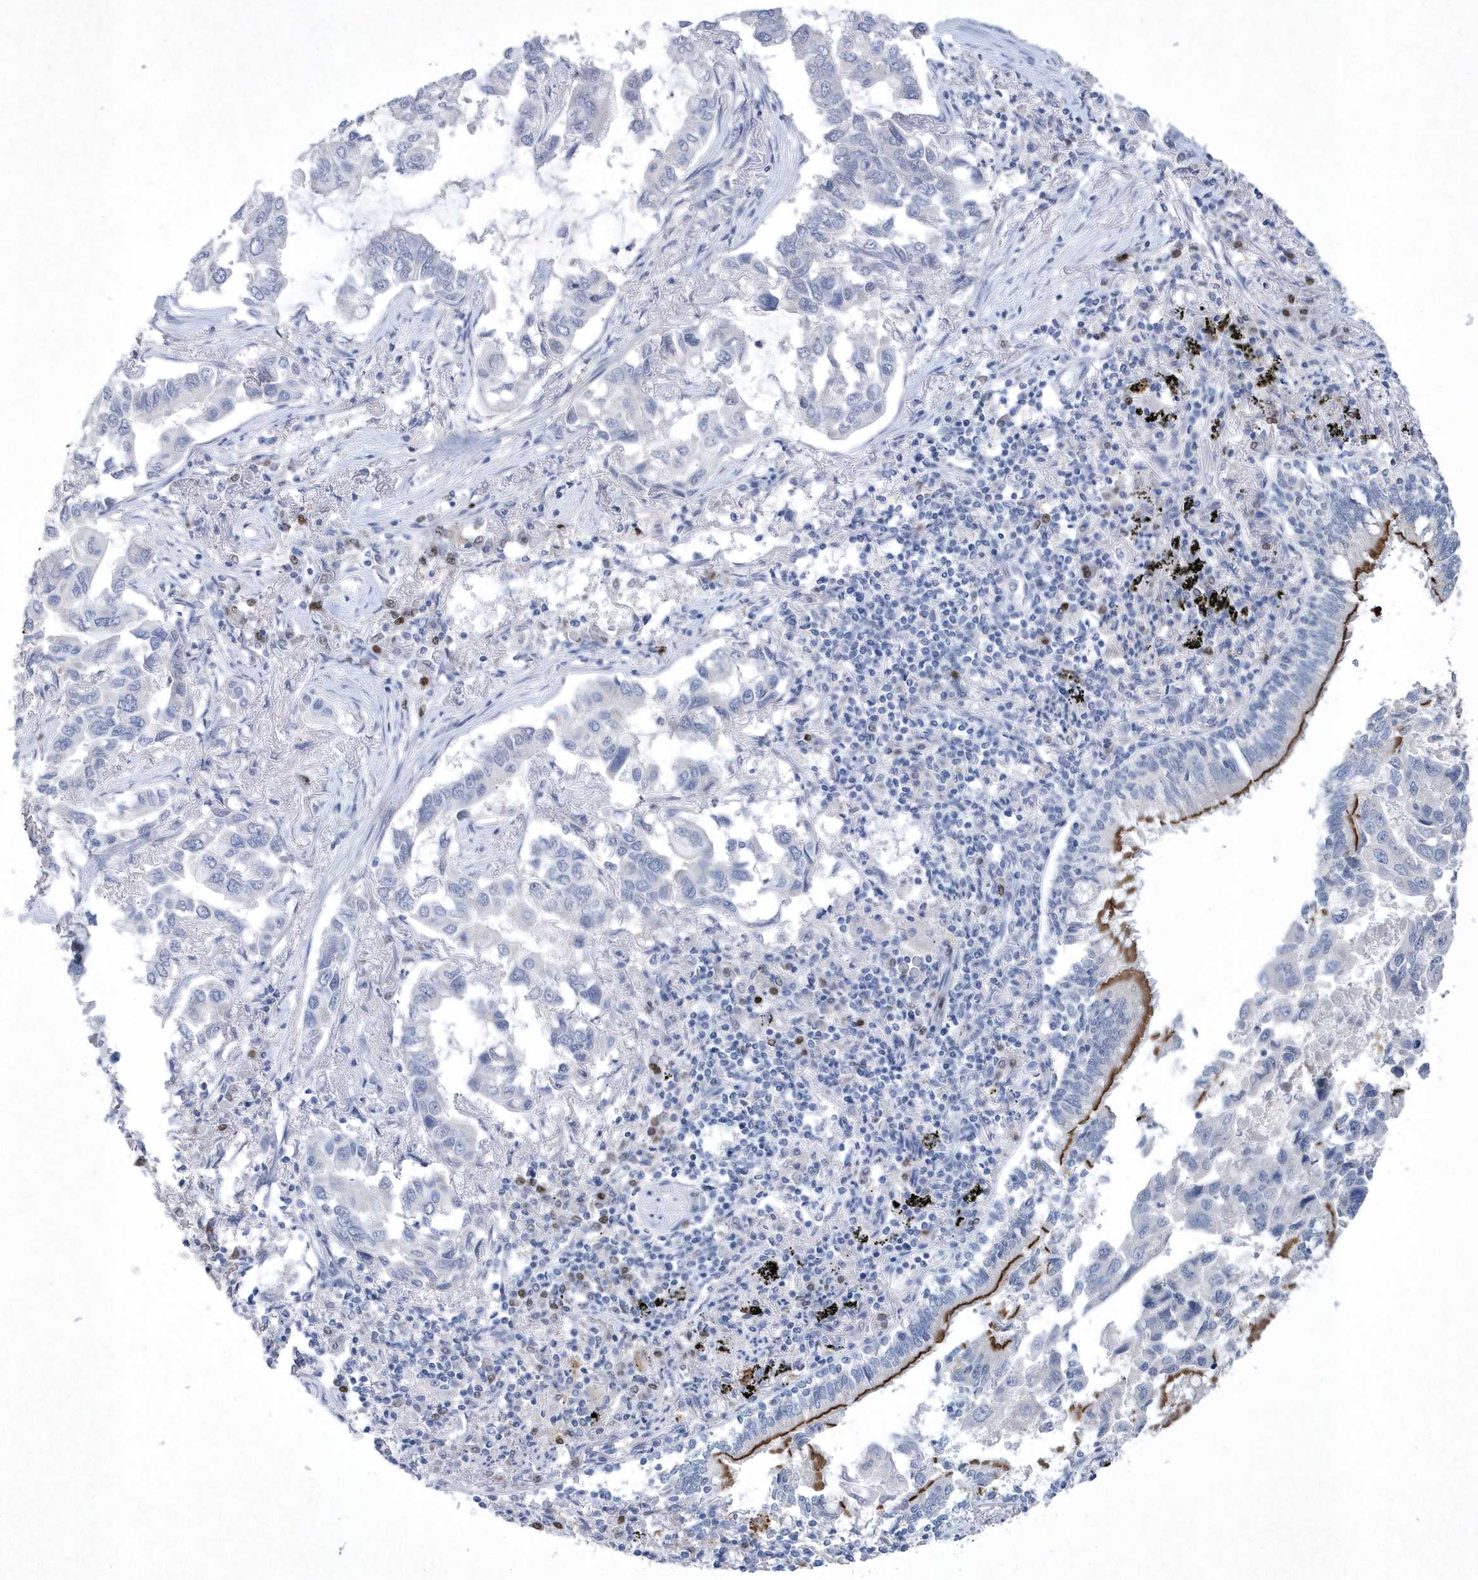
{"staining": {"intensity": "negative", "quantity": "none", "location": "none"}, "tissue": "lung cancer", "cell_type": "Tumor cells", "image_type": "cancer", "snomed": [{"axis": "morphology", "description": "Adenocarcinoma, NOS"}, {"axis": "topography", "description": "Lung"}], "caption": "This is an IHC micrograph of lung cancer. There is no expression in tumor cells.", "gene": "BHLHA15", "patient": {"sex": "male", "age": 64}}